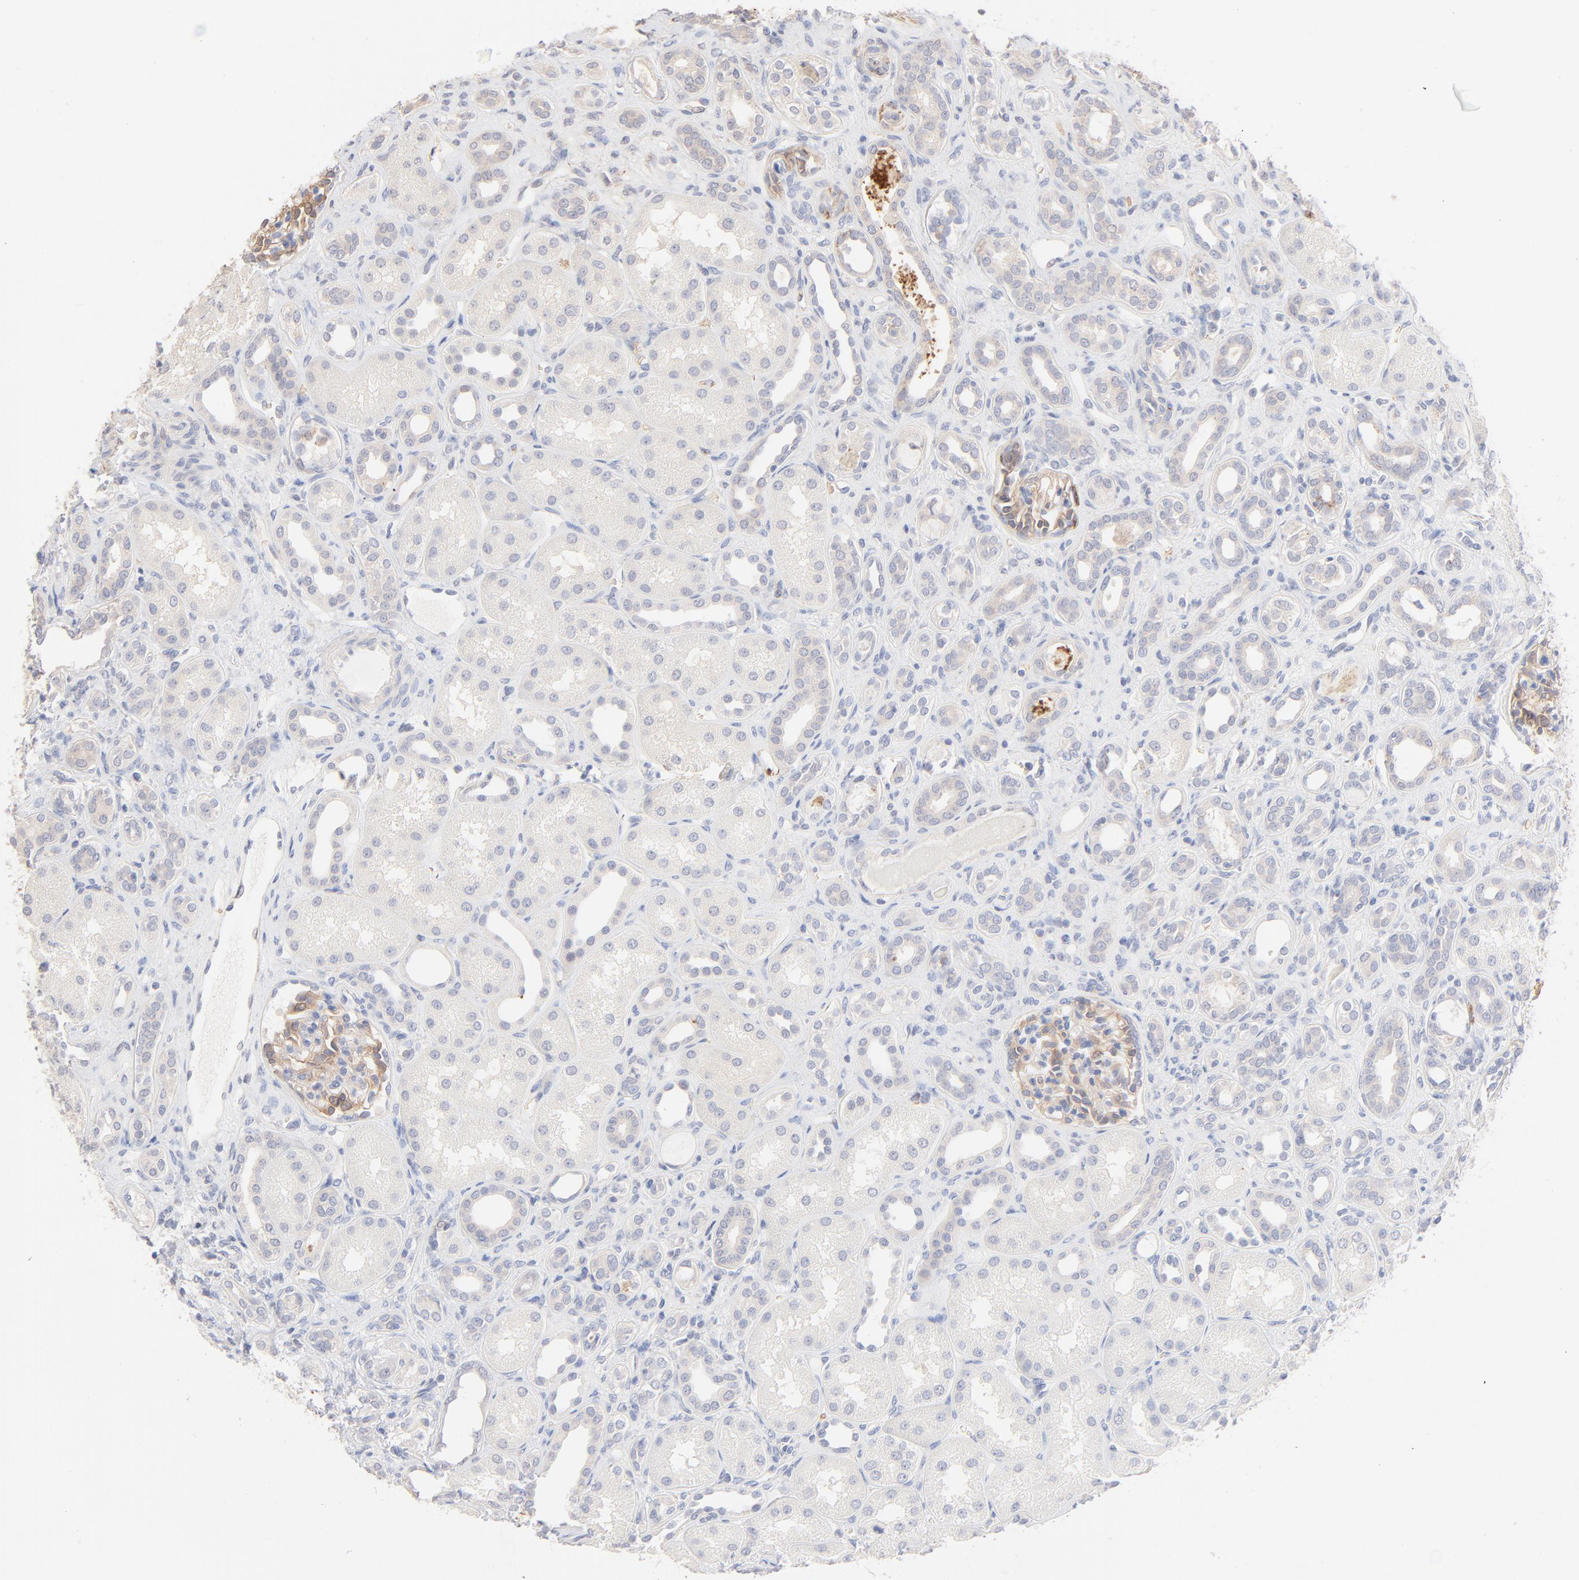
{"staining": {"intensity": "weak", "quantity": ">75%", "location": "cytoplasmic/membranous"}, "tissue": "kidney", "cell_type": "Cells in glomeruli", "image_type": "normal", "snomed": [{"axis": "morphology", "description": "Normal tissue, NOS"}, {"axis": "topography", "description": "Kidney"}], "caption": "Protein analysis of normal kidney displays weak cytoplasmic/membranous staining in approximately >75% of cells in glomeruli.", "gene": "SPTB", "patient": {"sex": "male", "age": 7}}